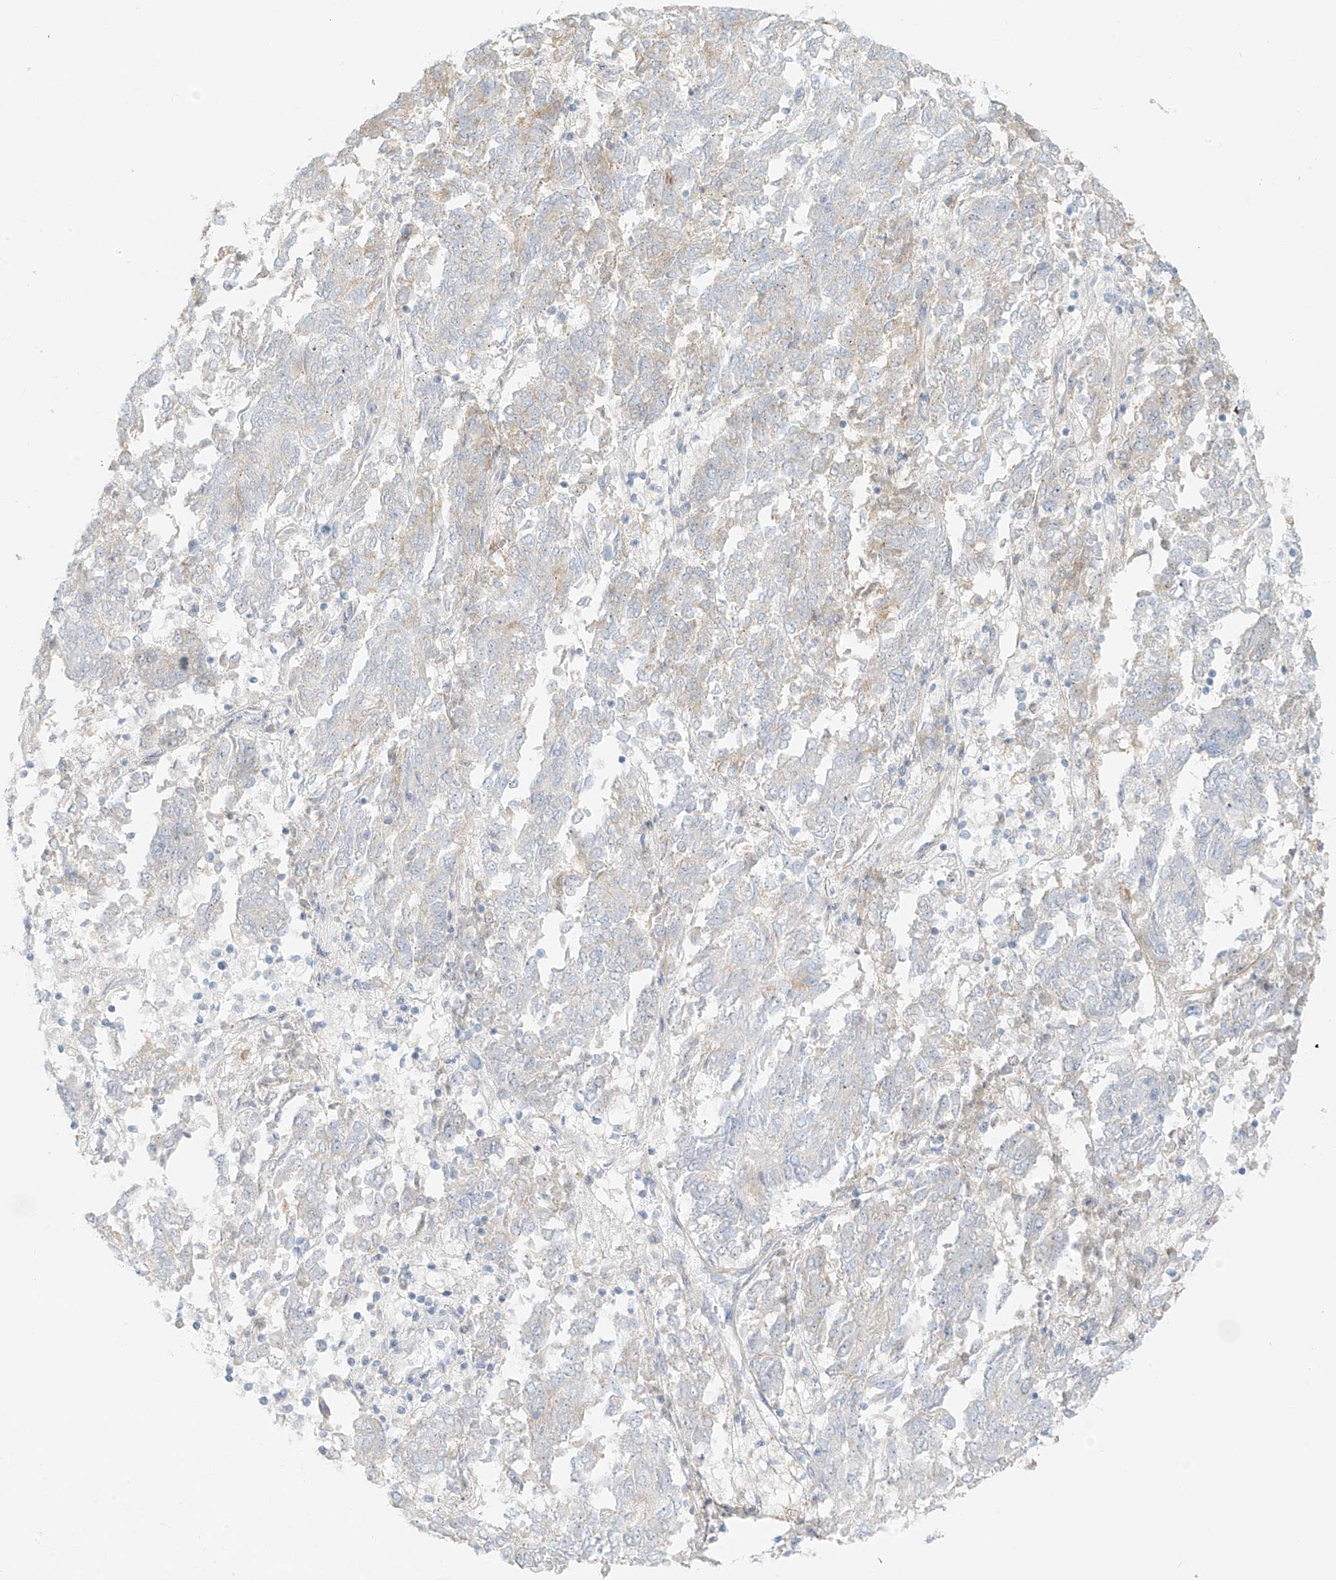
{"staining": {"intensity": "weak", "quantity": "<25%", "location": "cytoplasmic/membranous"}, "tissue": "endometrial cancer", "cell_type": "Tumor cells", "image_type": "cancer", "snomed": [{"axis": "morphology", "description": "Adenocarcinoma, NOS"}, {"axis": "topography", "description": "Endometrium"}], "caption": "Immunohistochemical staining of endometrial cancer (adenocarcinoma) demonstrates no significant positivity in tumor cells.", "gene": "UST", "patient": {"sex": "female", "age": 80}}